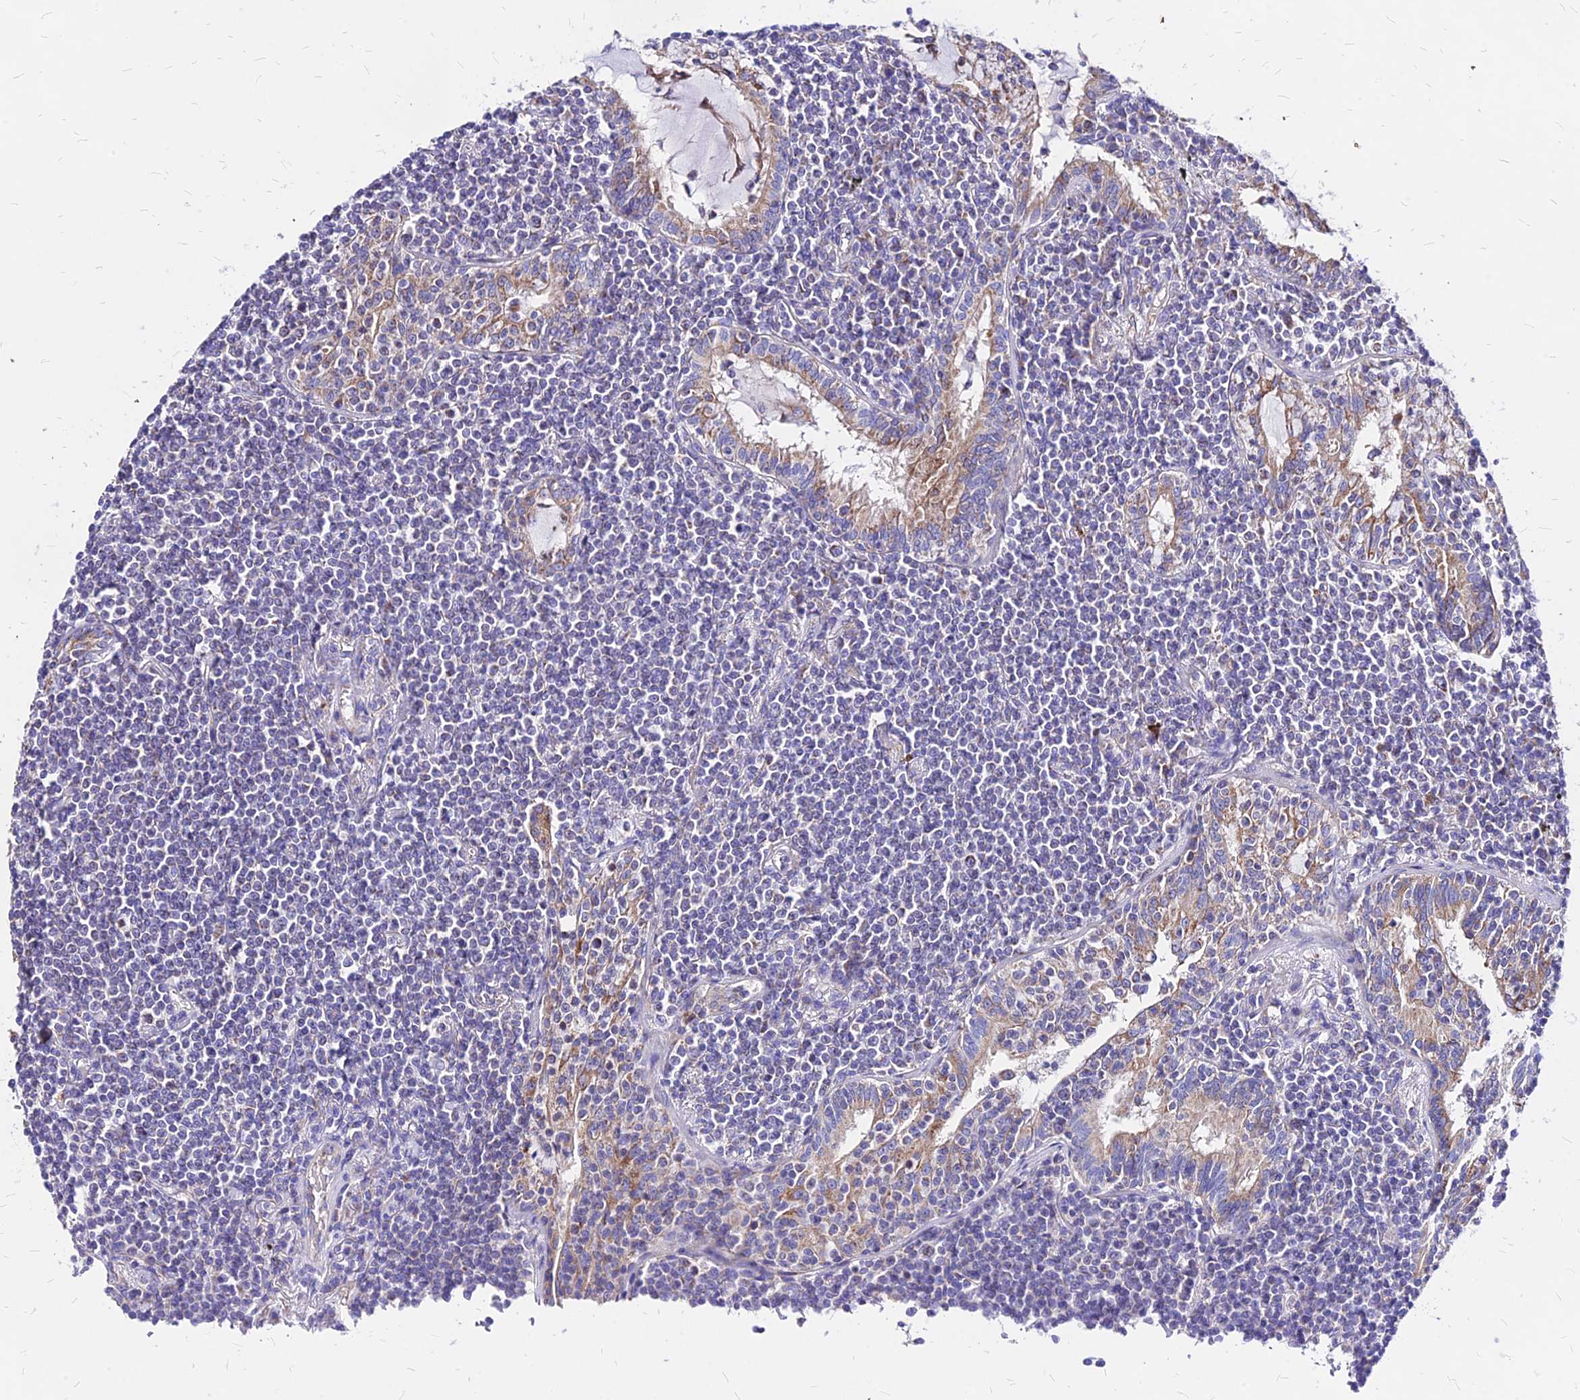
{"staining": {"intensity": "negative", "quantity": "none", "location": "none"}, "tissue": "lymphoma", "cell_type": "Tumor cells", "image_type": "cancer", "snomed": [{"axis": "morphology", "description": "Malignant lymphoma, non-Hodgkin's type, Low grade"}, {"axis": "topography", "description": "Lung"}], "caption": "IHC histopathology image of neoplastic tissue: lymphoma stained with DAB (3,3'-diaminobenzidine) displays no significant protein positivity in tumor cells.", "gene": "MRPL3", "patient": {"sex": "female", "age": 71}}